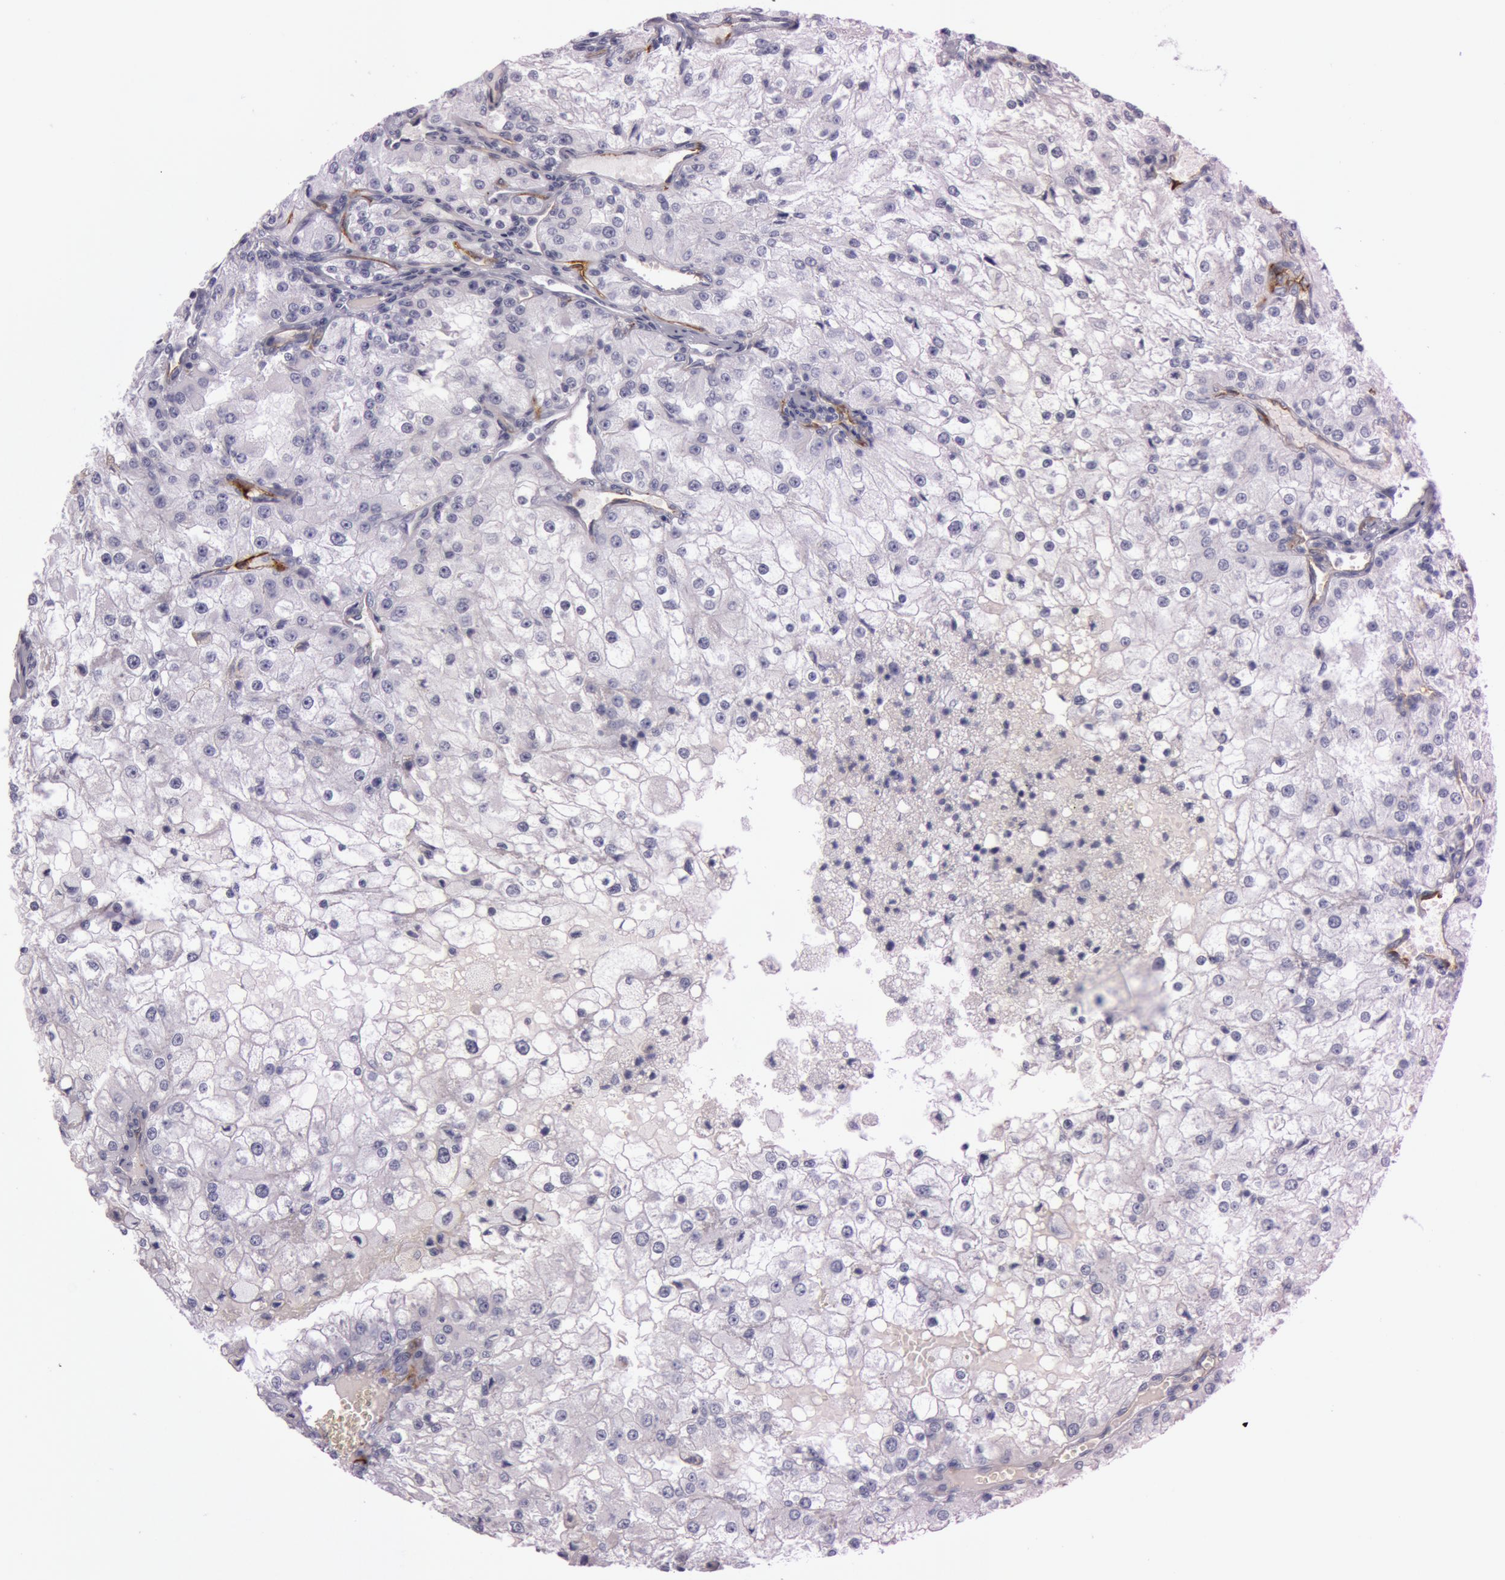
{"staining": {"intensity": "negative", "quantity": "none", "location": "none"}, "tissue": "renal cancer", "cell_type": "Tumor cells", "image_type": "cancer", "snomed": [{"axis": "morphology", "description": "Adenocarcinoma, NOS"}, {"axis": "topography", "description": "Kidney"}], "caption": "IHC of human renal cancer (adenocarcinoma) shows no positivity in tumor cells.", "gene": "FOLH1", "patient": {"sex": "female", "age": 74}}